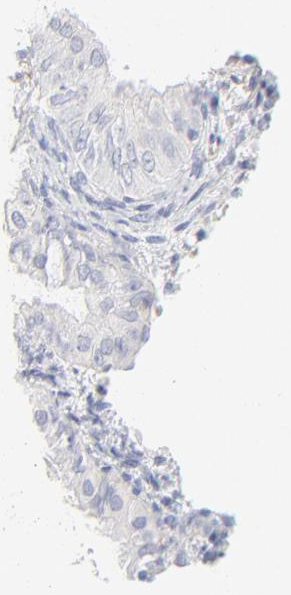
{"staining": {"intensity": "negative", "quantity": "none", "location": "none"}, "tissue": "endometrial cancer", "cell_type": "Tumor cells", "image_type": "cancer", "snomed": [{"axis": "morphology", "description": "Adenocarcinoma, NOS"}, {"axis": "topography", "description": "Endometrium"}], "caption": "IHC of human adenocarcinoma (endometrial) reveals no staining in tumor cells.", "gene": "ITGA5", "patient": {"sex": "female", "age": 76}}